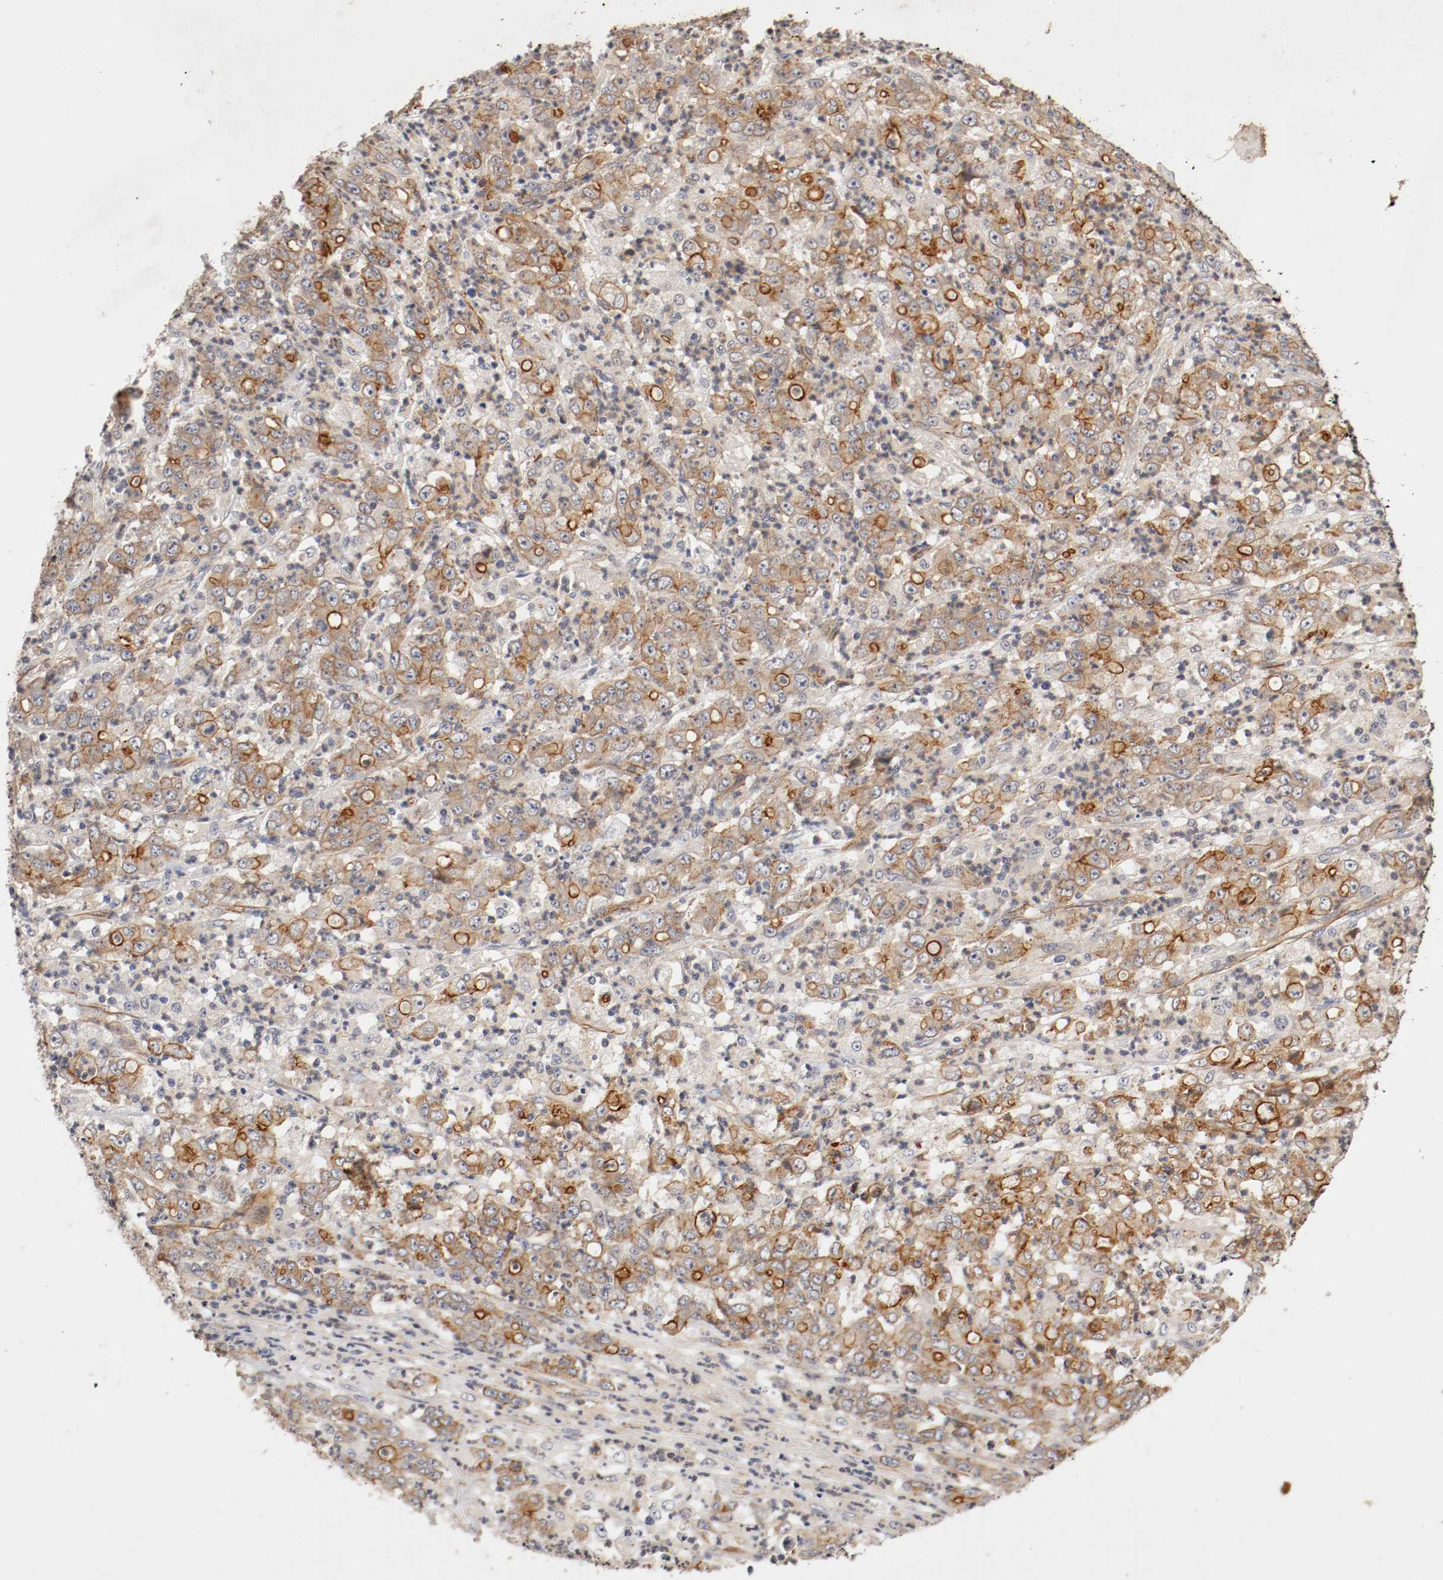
{"staining": {"intensity": "moderate", "quantity": ">75%", "location": "cytoplasmic/membranous"}, "tissue": "stomach cancer", "cell_type": "Tumor cells", "image_type": "cancer", "snomed": [{"axis": "morphology", "description": "Adenocarcinoma, NOS"}, {"axis": "topography", "description": "Stomach, lower"}], "caption": "The immunohistochemical stain shows moderate cytoplasmic/membranous positivity in tumor cells of stomach adenocarcinoma tissue. (DAB (3,3'-diaminobenzidine) IHC, brown staining for protein, blue staining for nuclei).", "gene": "TYK2", "patient": {"sex": "female", "age": 71}}